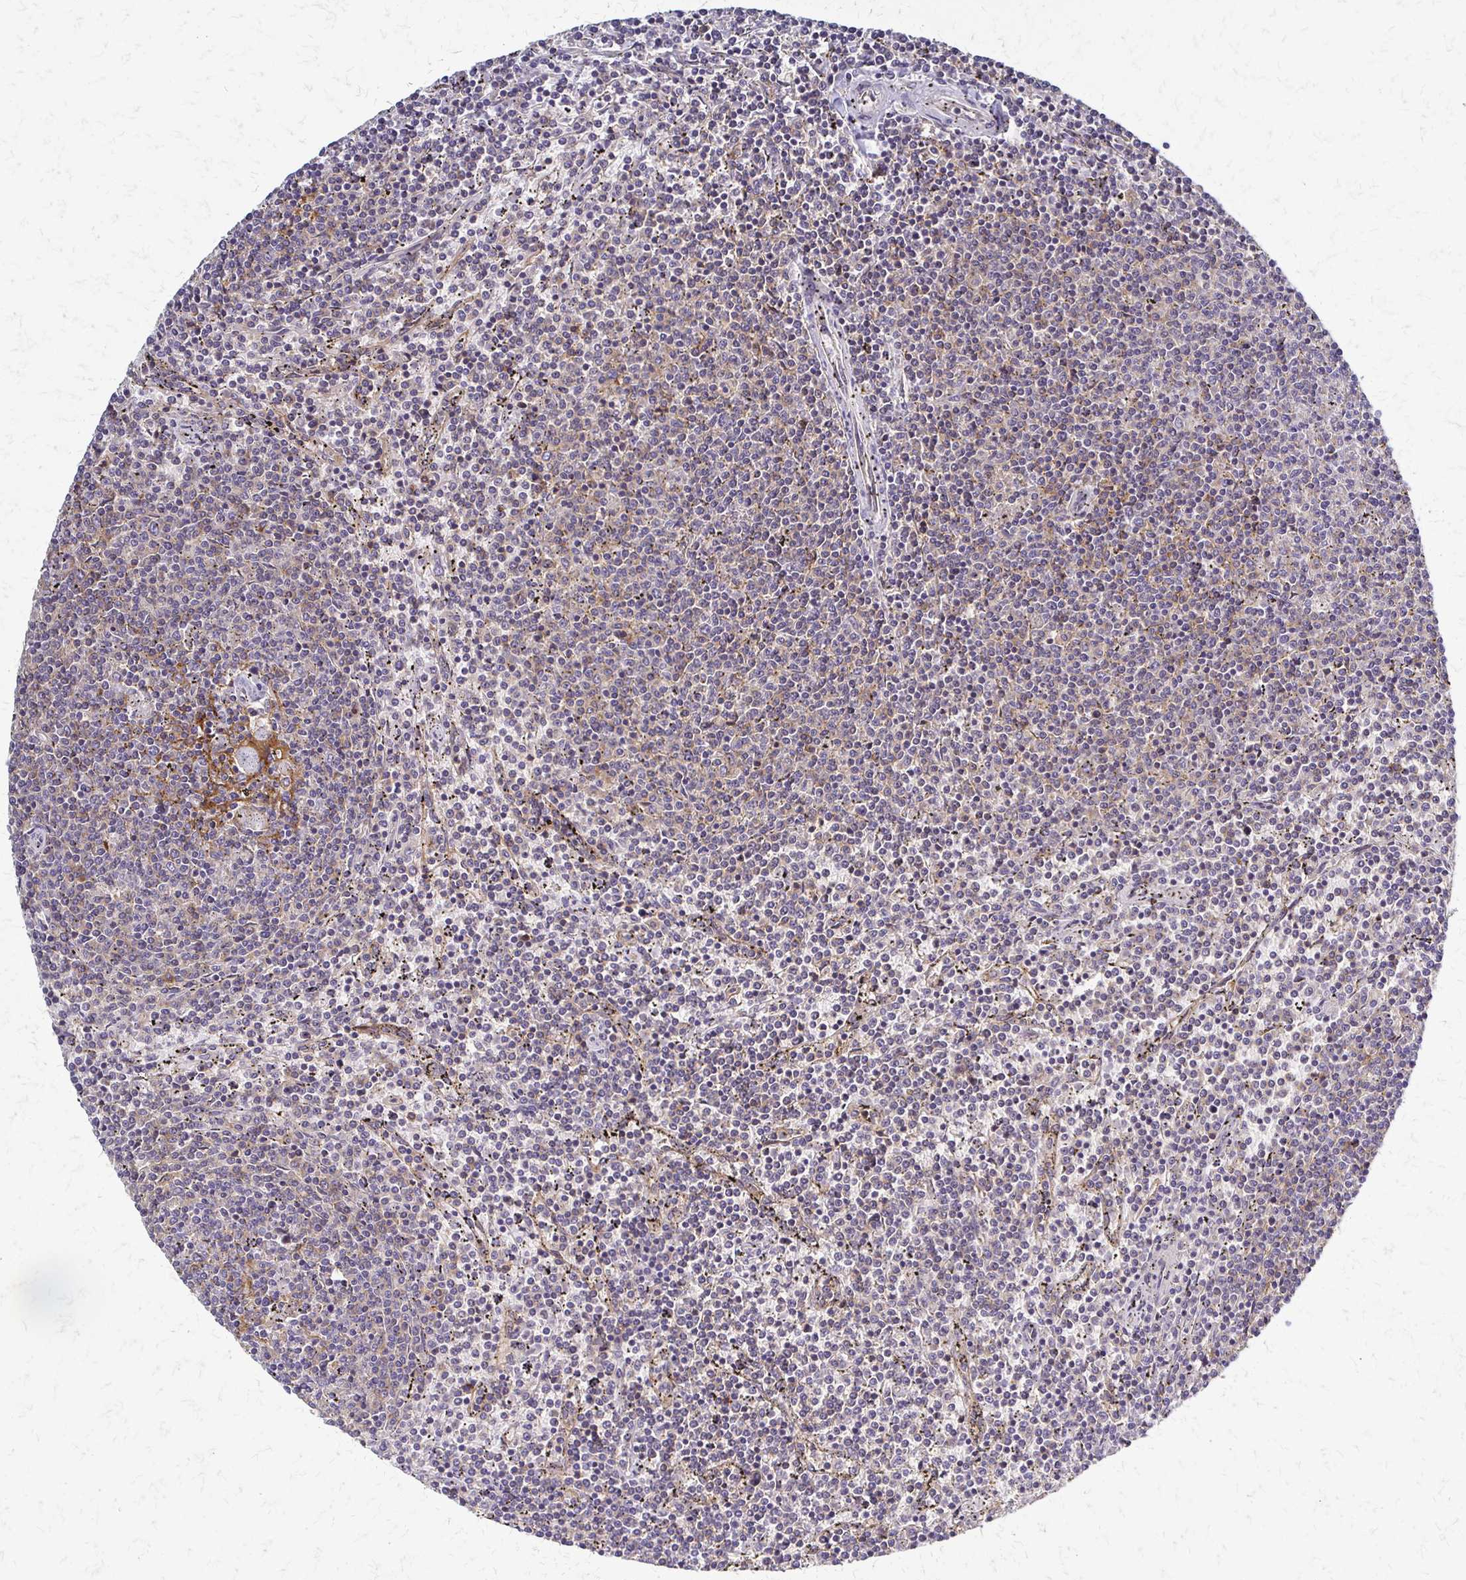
{"staining": {"intensity": "negative", "quantity": "none", "location": "none"}, "tissue": "lymphoma", "cell_type": "Tumor cells", "image_type": "cancer", "snomed": [{"axis": "morphology", "description": "Malignant lymphoma, non-Hodgkin's type, Low grade"}, {"axis": "topography", "description": "Spleen"}], "caption": "The histopathology image displays no staining of tumor cells in malignant lymphoma, non-Hodgkin's type (low-grade). The staining is performed using DAB brown chromogen with nuclei counter-stained in using hematoxylin.", "gene": "SLC9A9", "patient": {"sex": "female", "age": 50}}